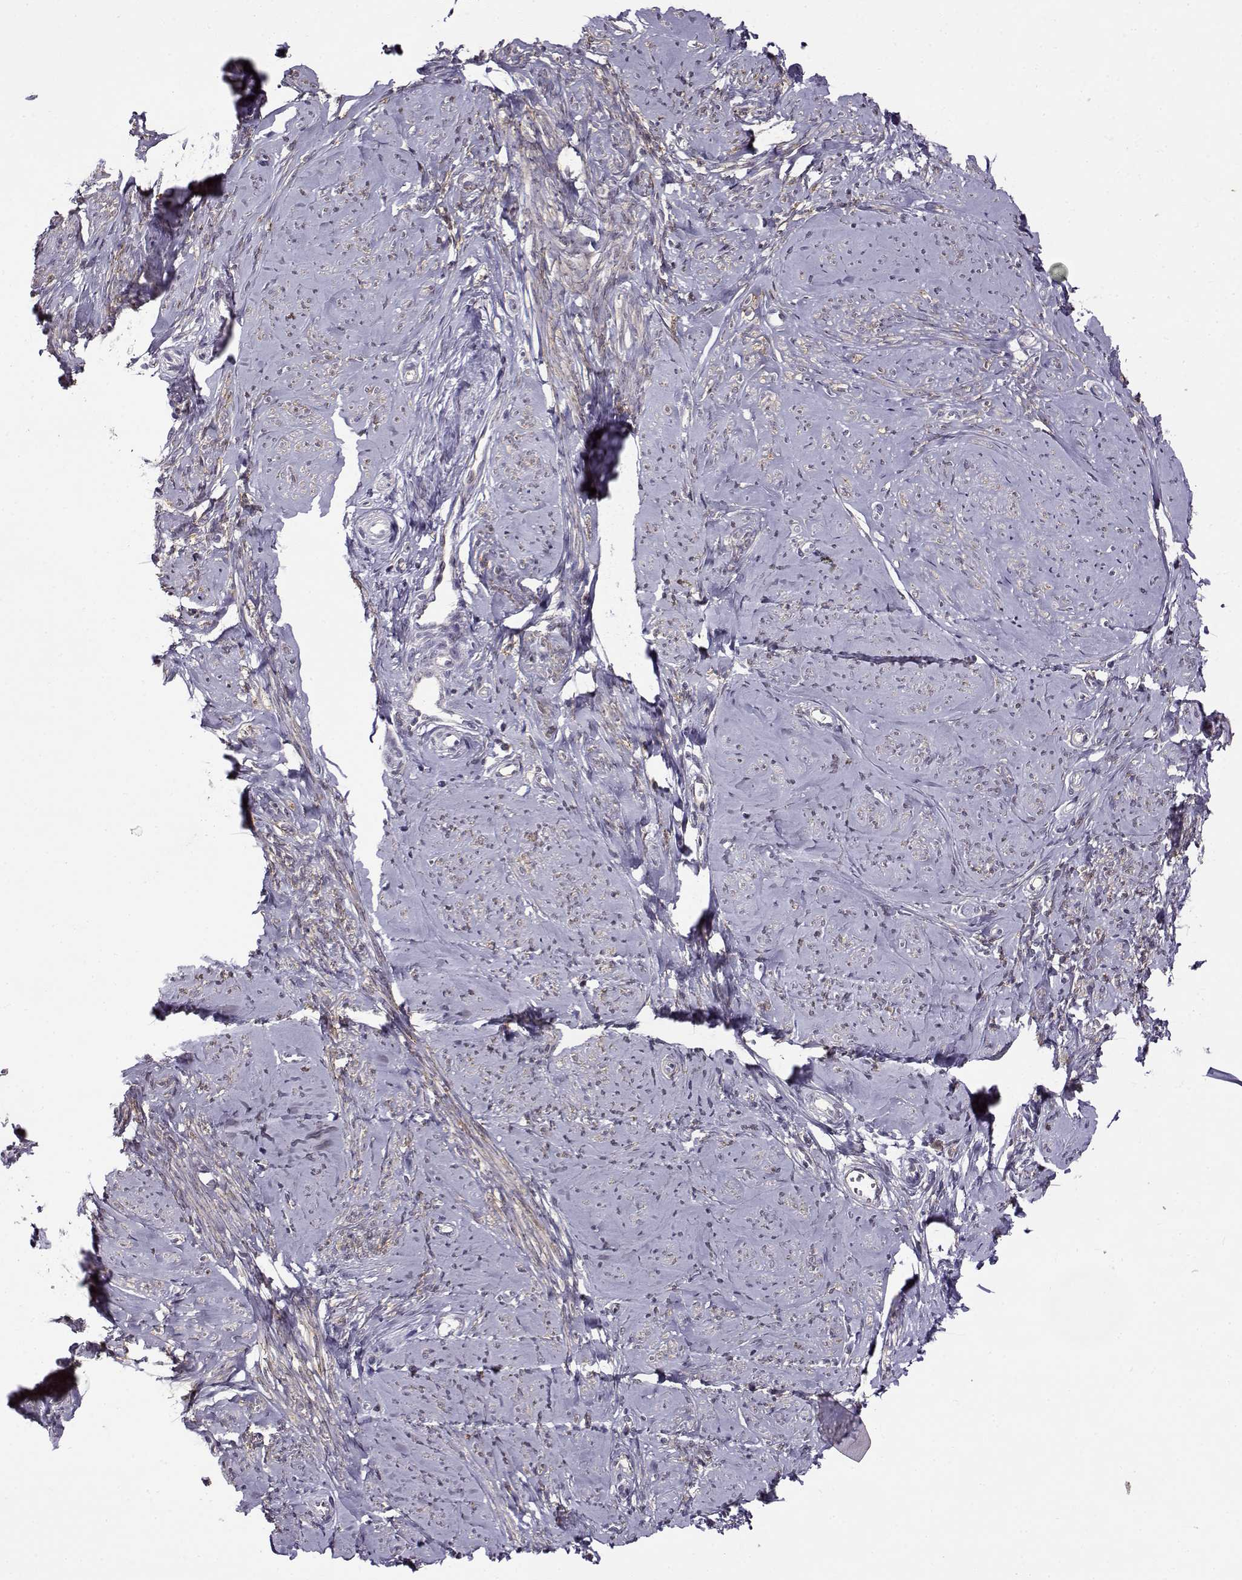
{"staining": {"intensity": "weak", "quantity": ">75%", "location": "cytoplasmic/membranous"}, "tissue": "smooth muscle", "cell_type": "Smooth muscle cells", "image_type": "normal", "snomed": [{"axis": "morphology", "description": "Normal tissue, NOS"}, {"axis": "topography", "description": "Smooth muscle"}], "caption": "DAB immunohistochemical staining of benign human smooth muscle shows weak cytoplasmic/membranous protein positivity in about >75% of smooth muscle cells. Using DAB (brown) and hematoxylin (blue) stains, captured at high magnification using brightfield microscopy.", "gene": "BACH1", "patient": {"sex": "female", "age": 48}}